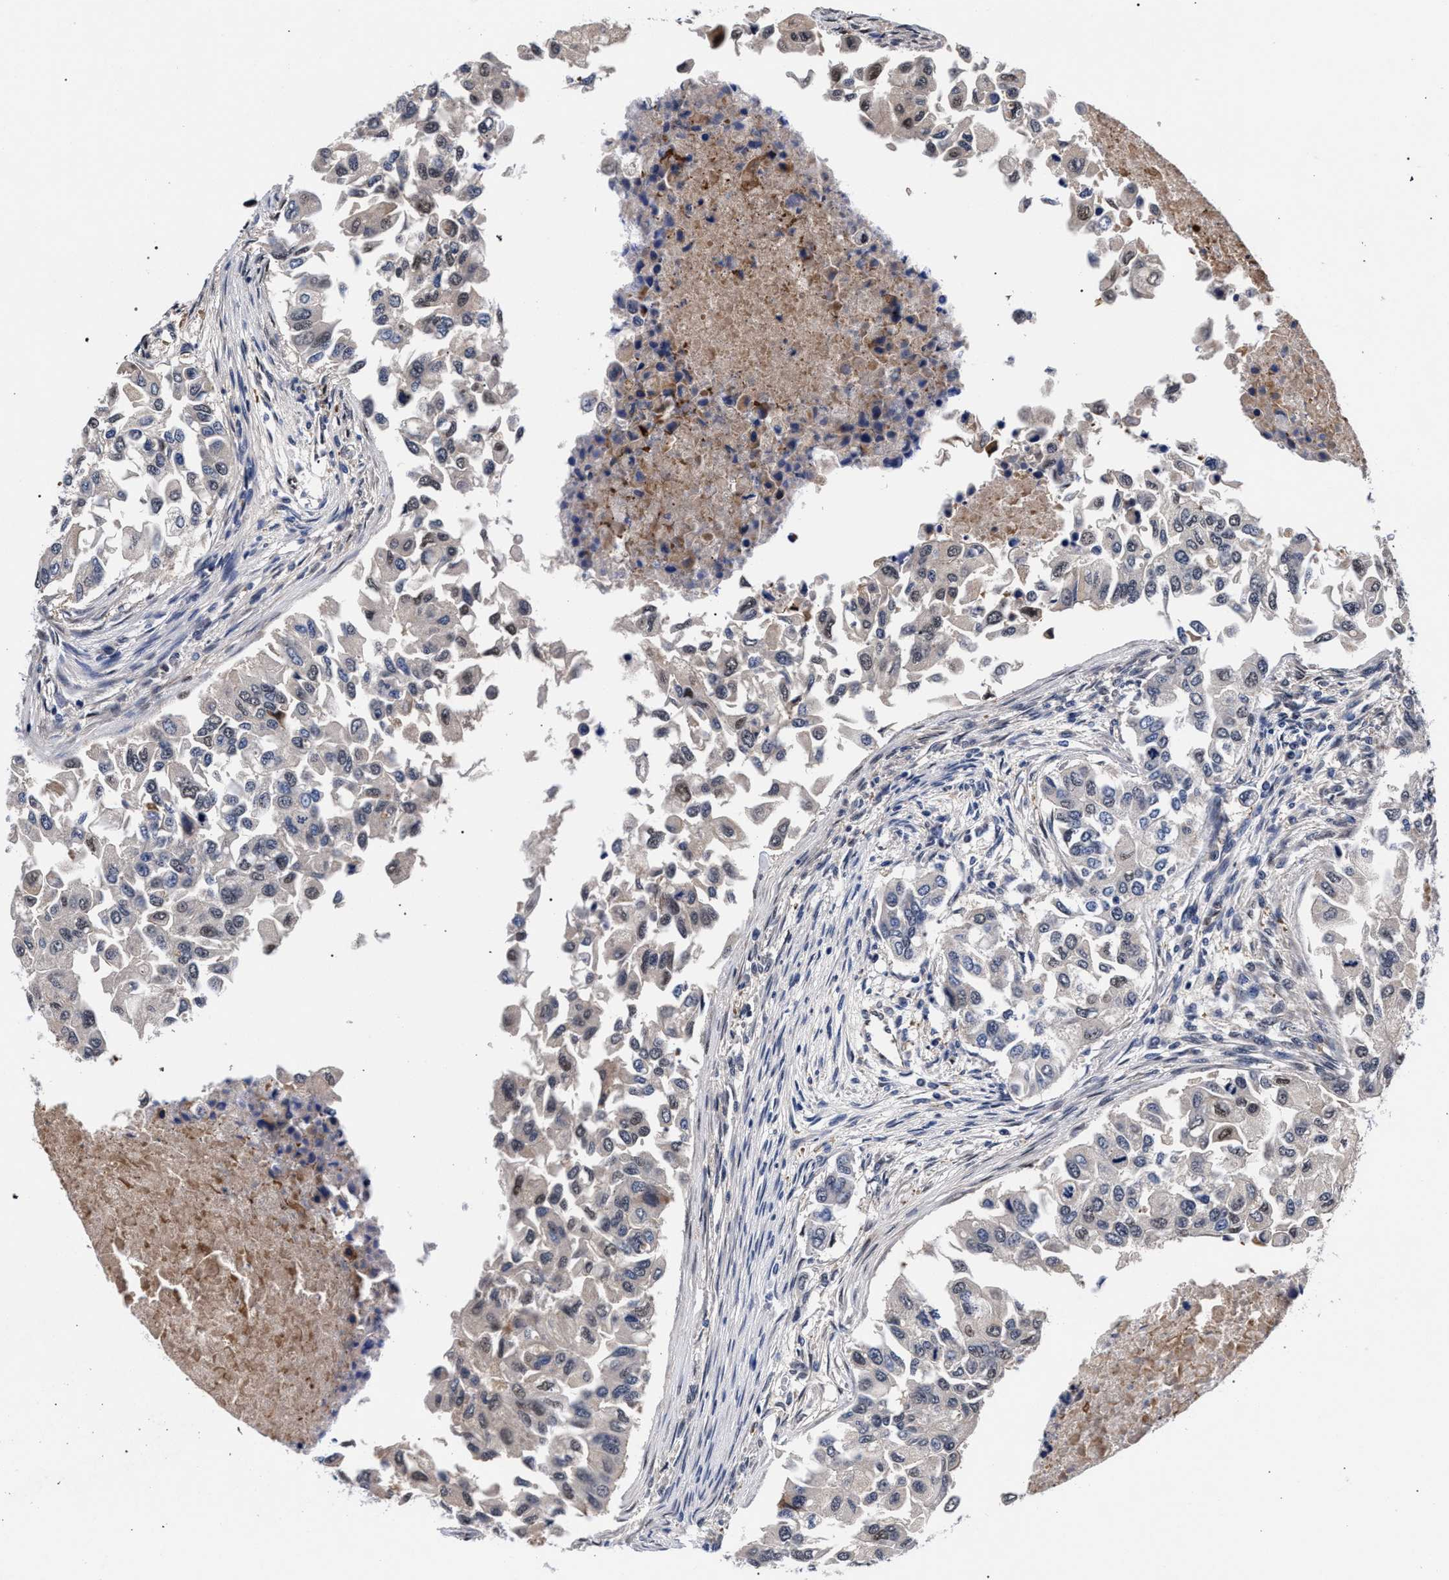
{"staining": {"intensity": "weak", "quantity": "<25%", "location": "nuclear"}, "tissue": "breast cancer", "cell_type": "Tumor cells", "image_type": "cancer", "snomed": [{"axis": "morphology", "description": "Normal tissue, NOS"}, {"axis": "morphology", "description": "Duct carcinoma"}, {"axis": "topography", "description": "Breast"}], "caption": "IHC of breast cancer (infiltrating ductal carcinoma) displays no expression in tumor cells.", "gene": "ZNF462", "patient": {"sex": "female", "age": 49}}